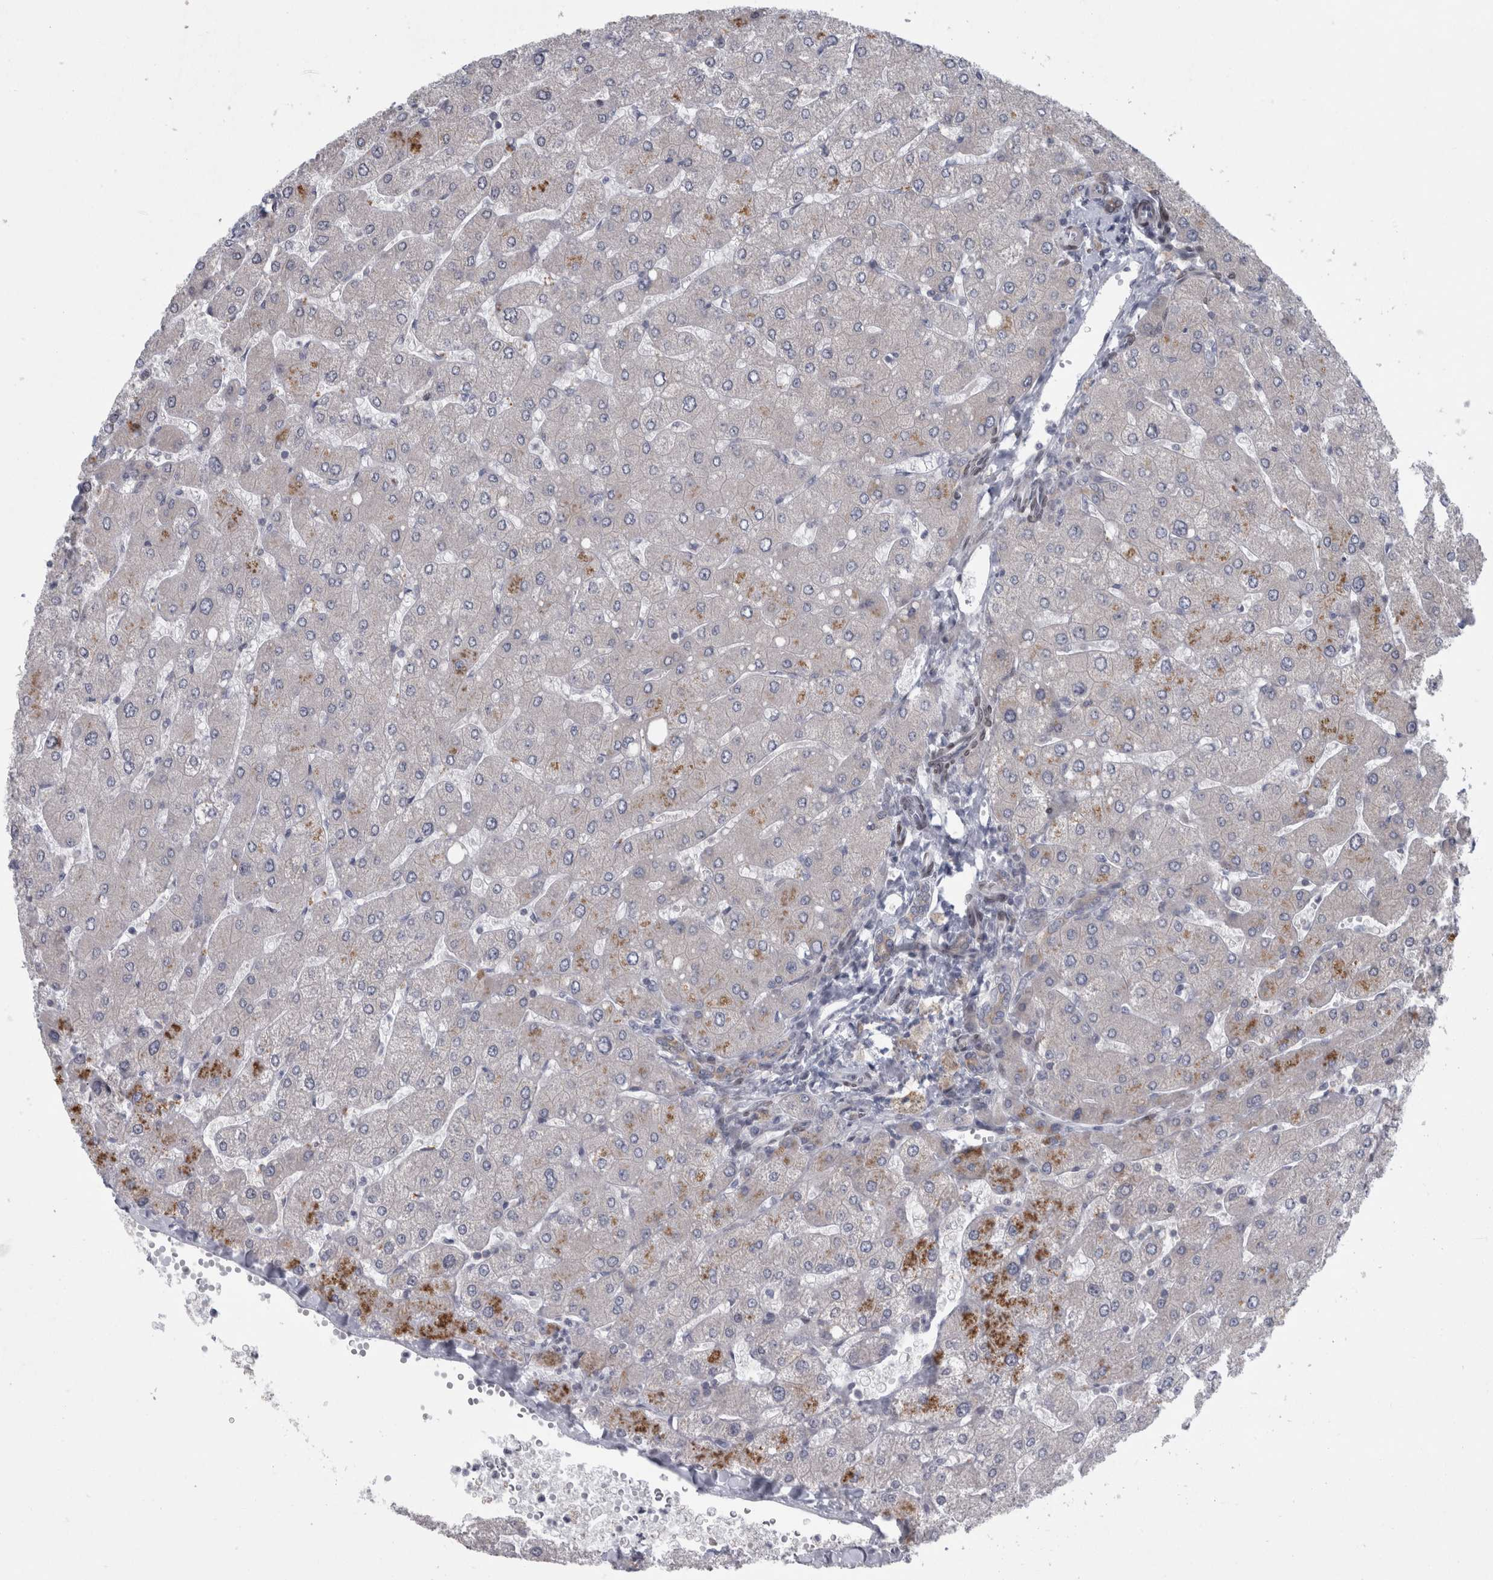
{"staining": {"intensity": "moderate", "quantity": "25%-75%", "location": "cytoplasmic/membranous"}, "tissue": "liver", "cell_type": "Cholangiocytes", "image_type": "normal", "snomed": [{"axis": "morphology", "description": "Normal tissue, NOS"}, {"axis": "topography", "description": "Liver"}], "caption": "Immunohistochemistry (IHC) of benign liver displays medium levels of moderate cytoplasmic/membranous expression in about 25%-75% of cholangiocytes.", "gene": "UTP25", "patient": {"sex": "male", "age": 55}}